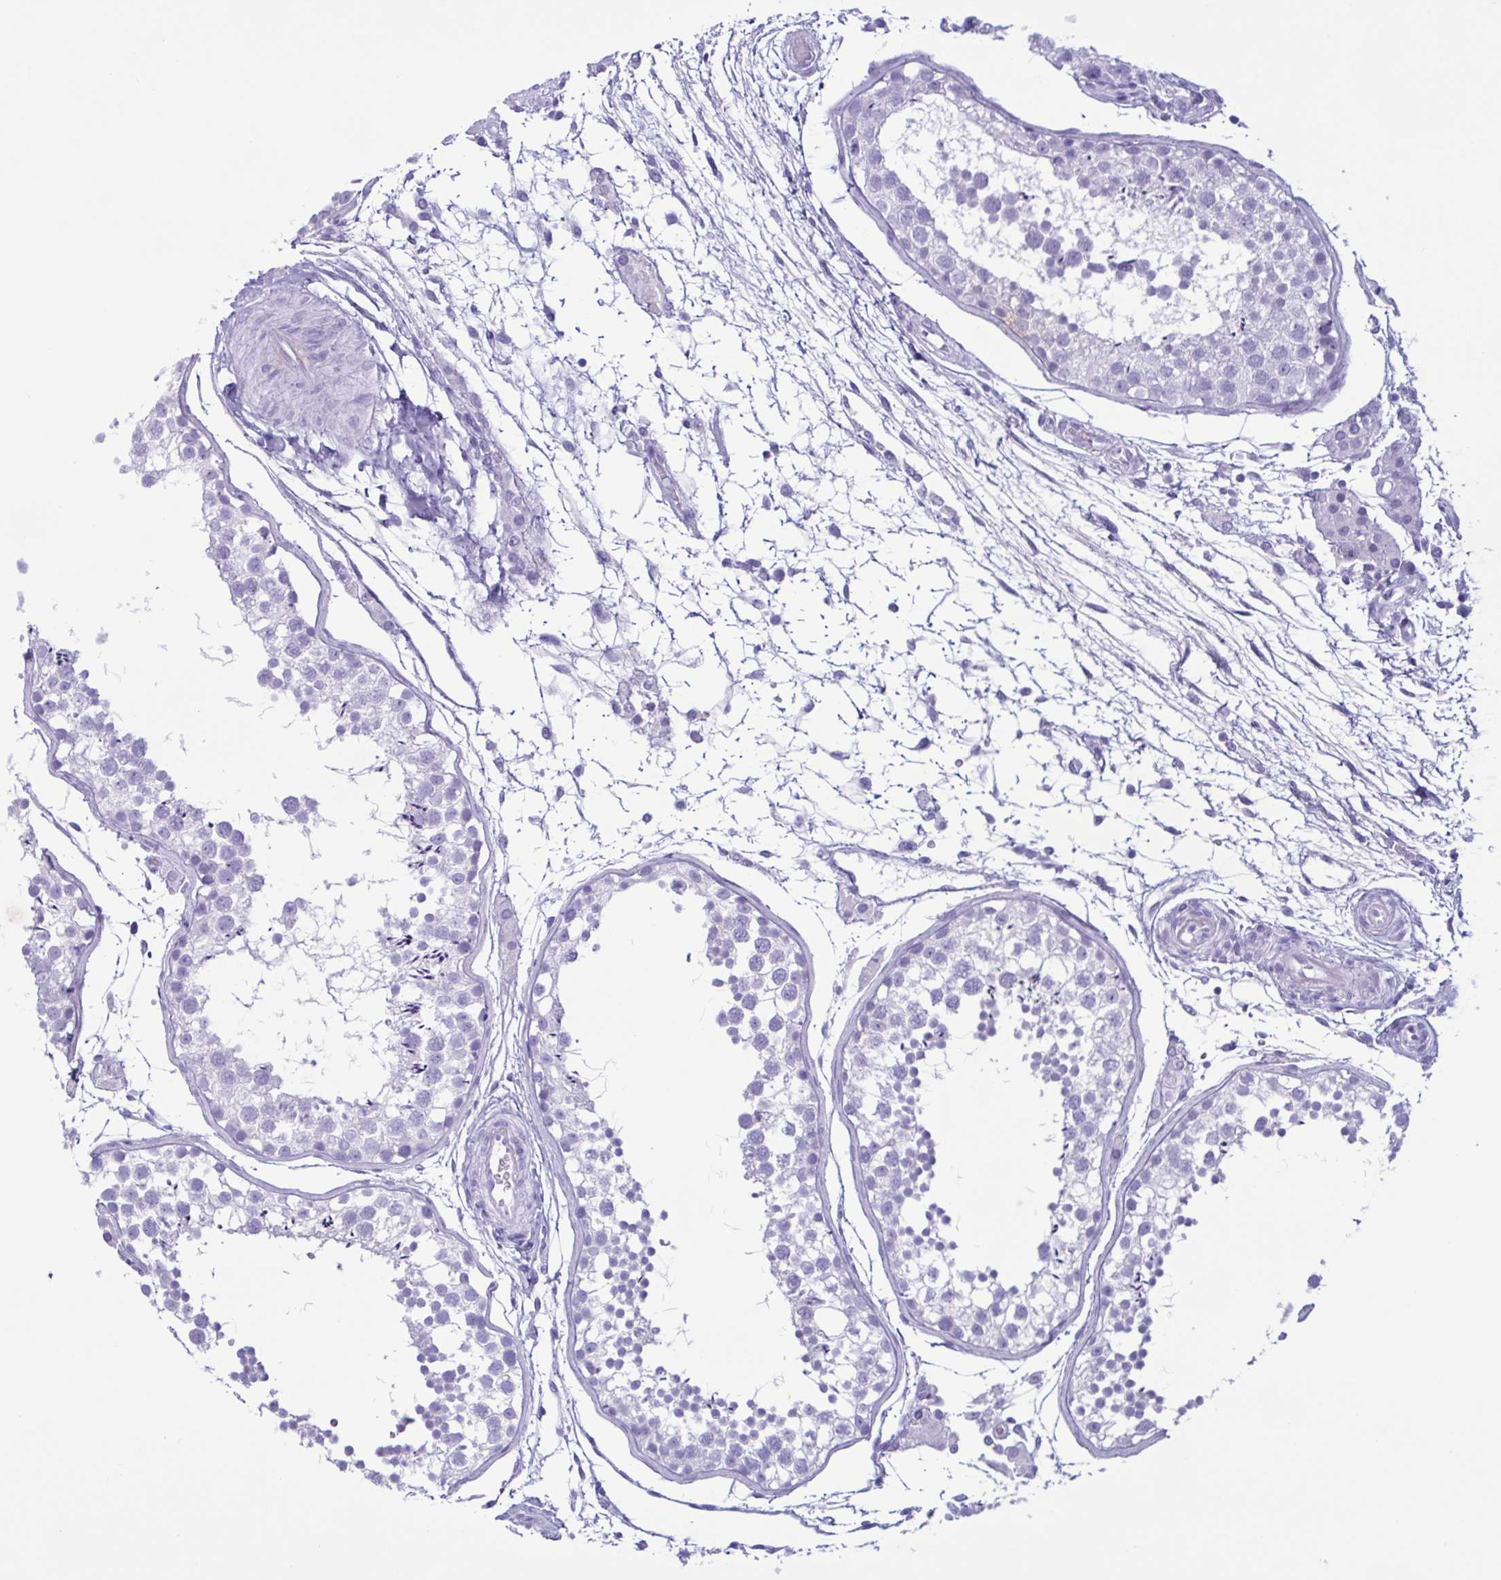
{"staining": {"intensity": "negative", "quantity": "none", "location": "none"}, "tissue": "testis", "cell_type": "Cells in seminiferous ducts", "image_type": "normal", "snomed": [{"axis": "morphology", "description": "Normal tissue, NOS"}, {"axis": "morphology", "description": "Seminoma, NOS"}, {"axis": "topography", "description": "Testis"}], "caption": "An immunohistochemistry micrograph of benign testis is shown. There is no staining in cells in seminiferous ducts of testis.", "gene": "LTF", "patient": {"sex": "male", "age": 29}}